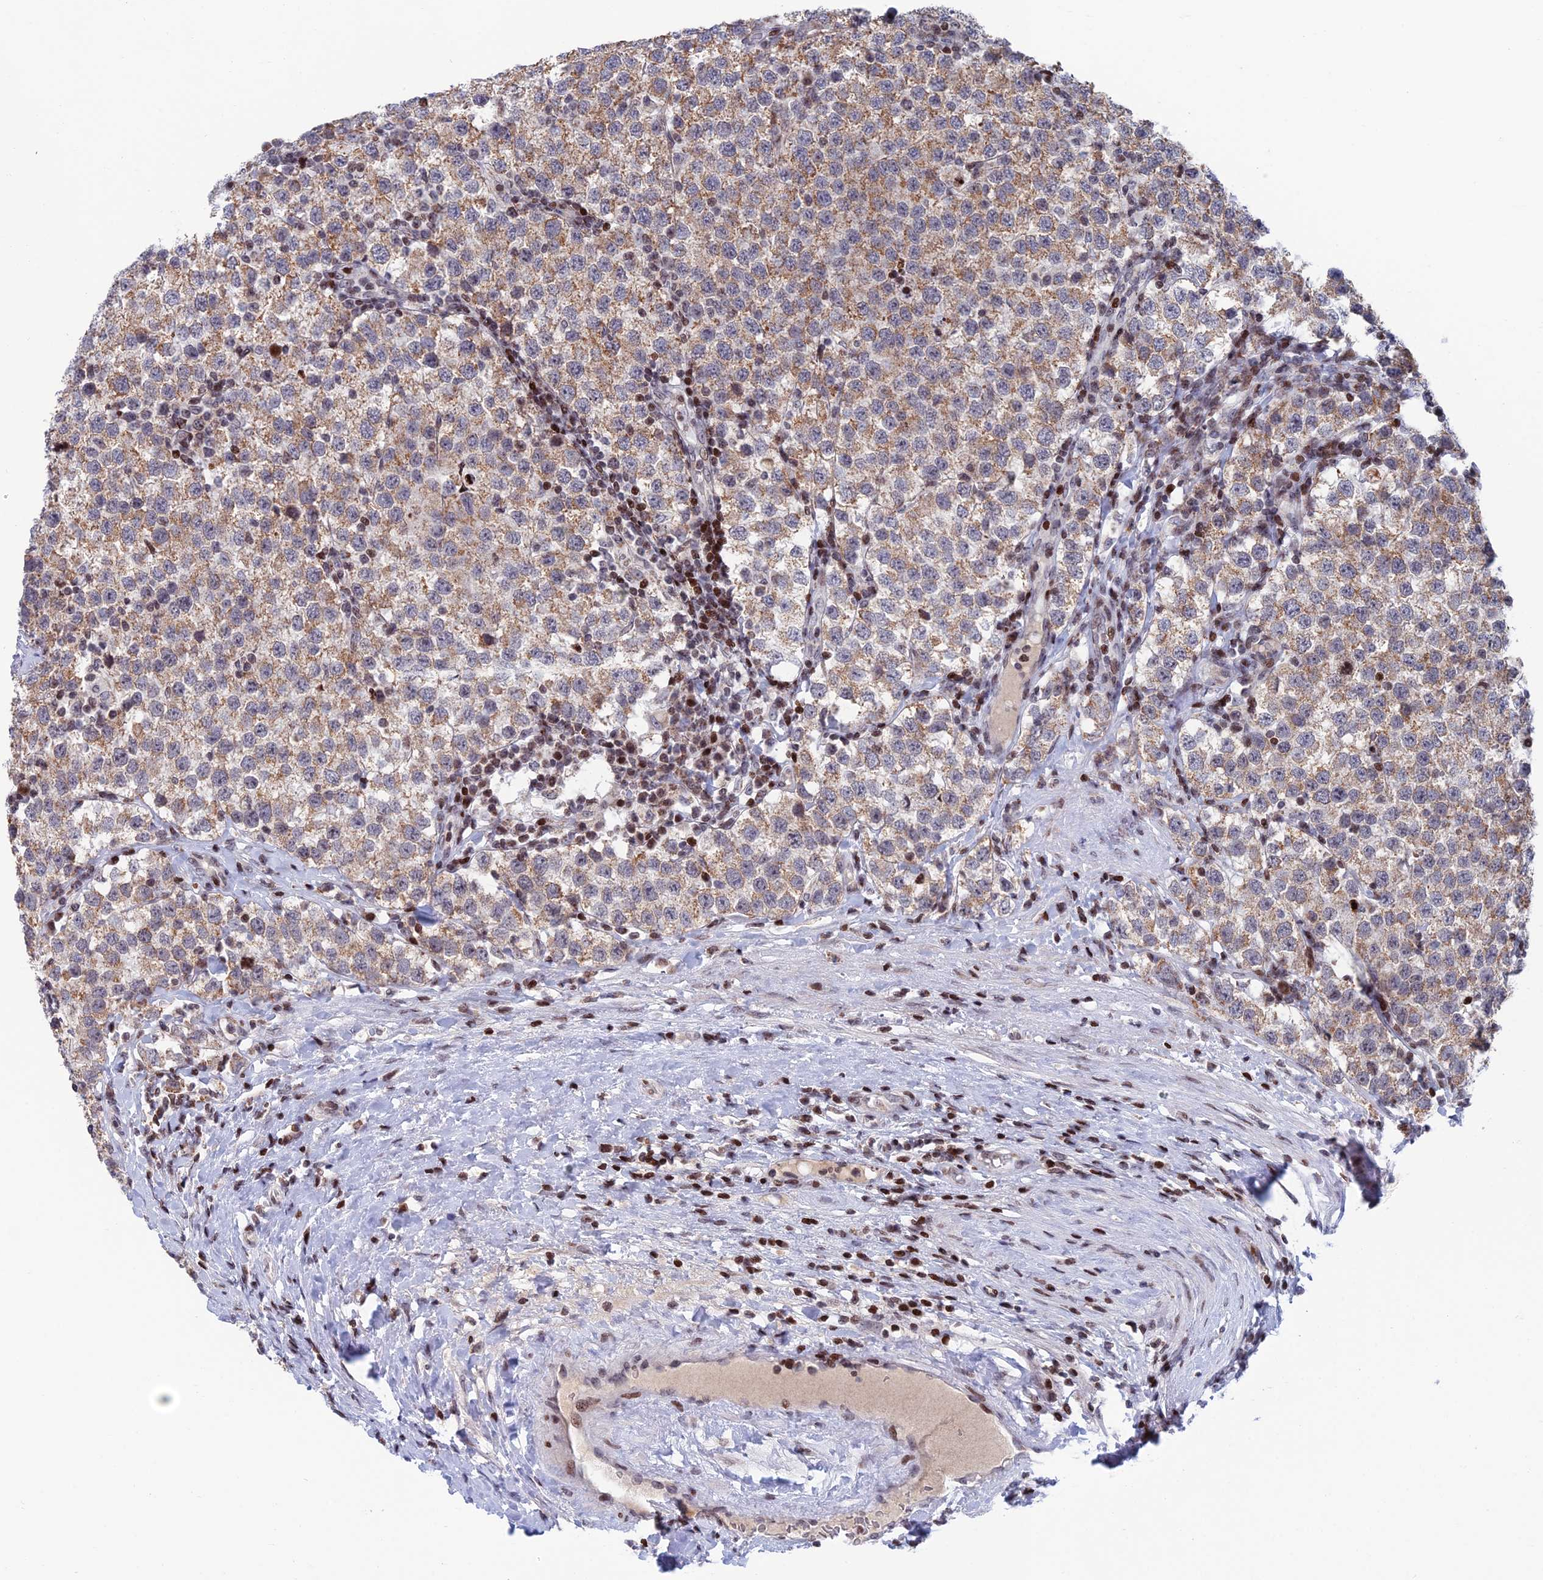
{"staining": {"intensity": "moderate", "quantity": ">75%", "location": "cytoplasmic/membranous"}, "tissue": "testis cancer", "cell_type": "Tumor cells", "image_type": "cancer", "snomed": [{"axis": "morphology", "description": "Seminoma, NOS"}, {"axis": "topography", "description": "Testis"}], "caption": "Testis cancer (seminoma) stained with DAB immunohistochemistry shows medium levels of moderate cytoplasmic/membranous positivity in about >75% of tumor cells.", "gene": "AFF3", "patient": {"sex": "male", "age": 34}}